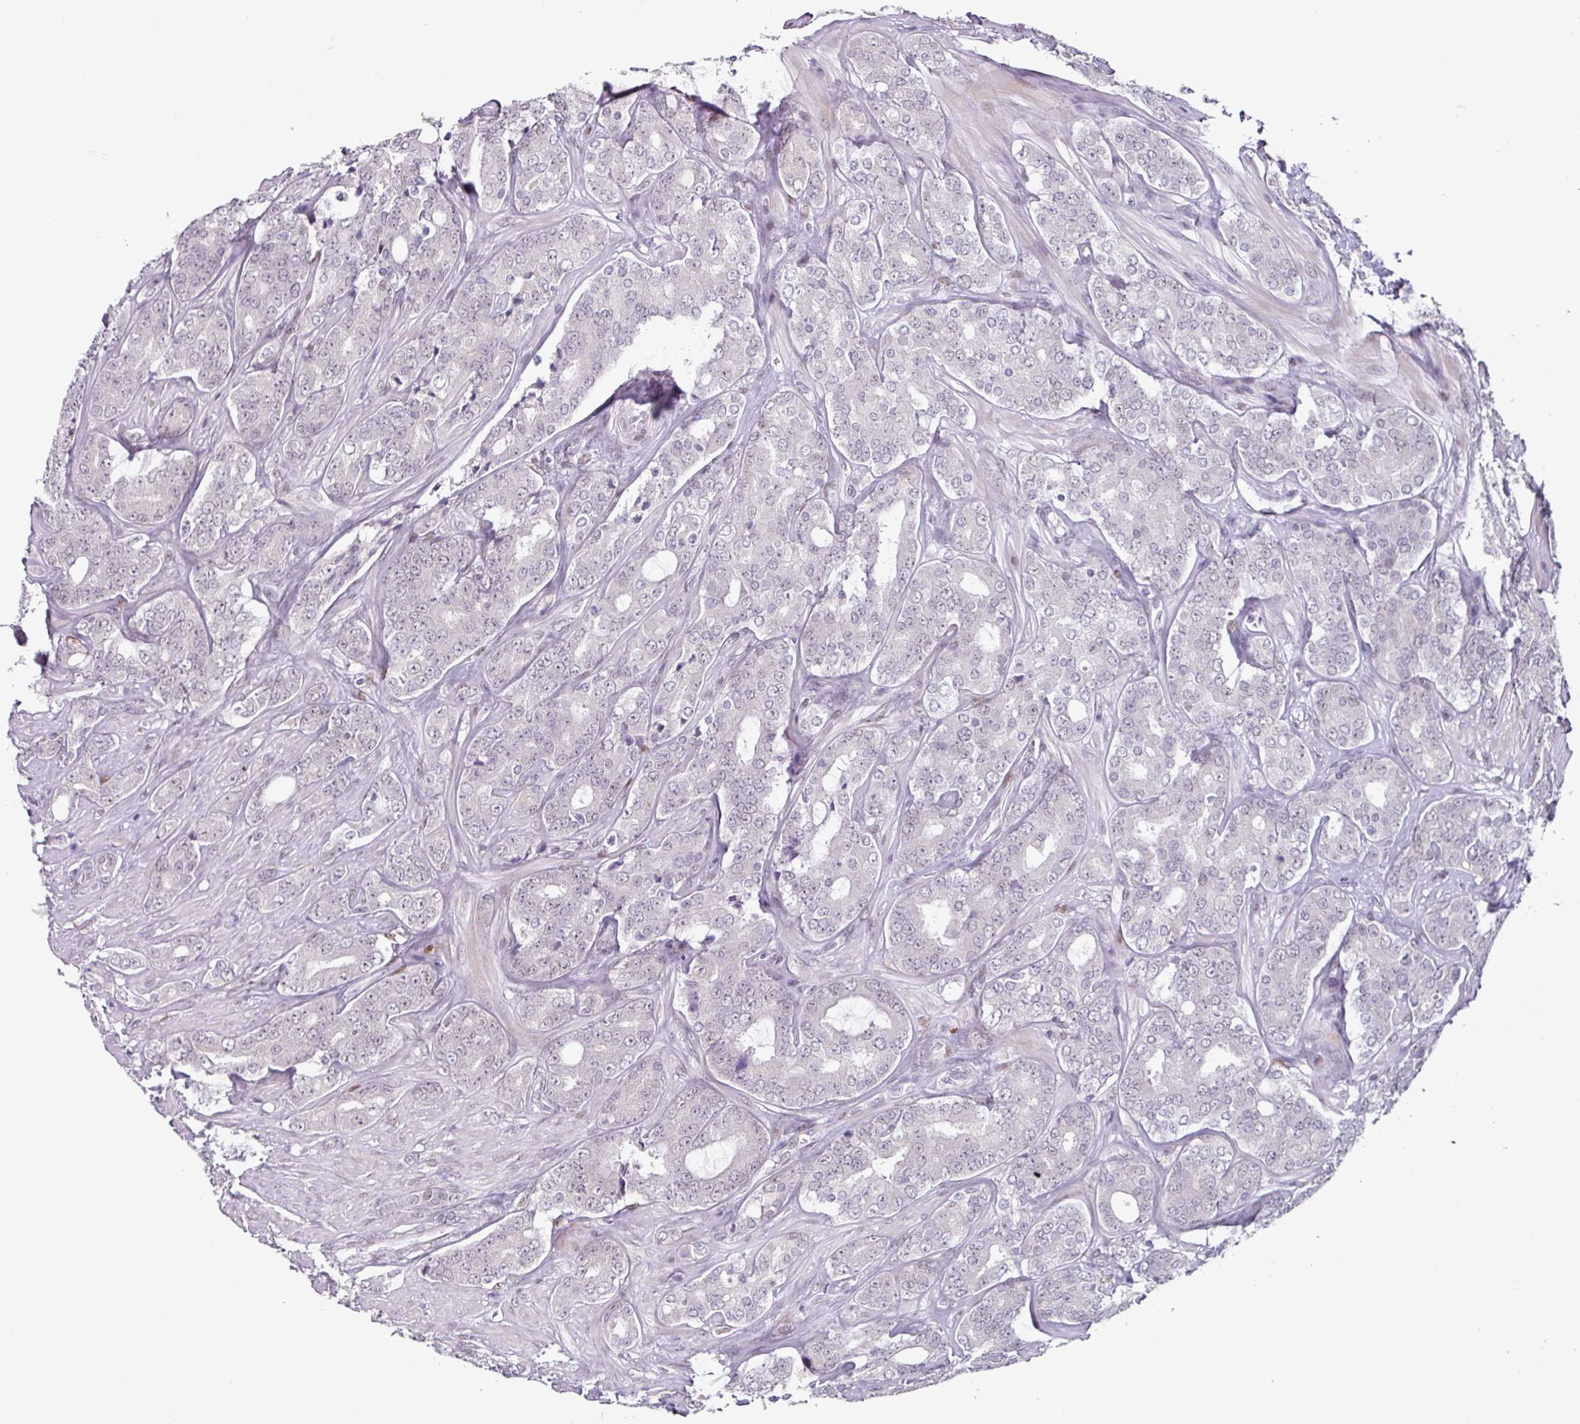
{"staining": {"intensity": "negative", "quantity": "none", "location": "none"}, "tissue": "prostate cancer", "cell_type": "Tumor cells", "image_type": "cancer", "snomed": [{"axis": "morphology", "description": "Adenocarcinoma, High grade"}, {"axis": "topography", "description": "Prostate"}], "caption": "Tumor cells are negative for protein expression in human prostate adenocarcinoma (high-grade).", "gene": "ELK1", "patient": {"sex": "male", "age": 62}}